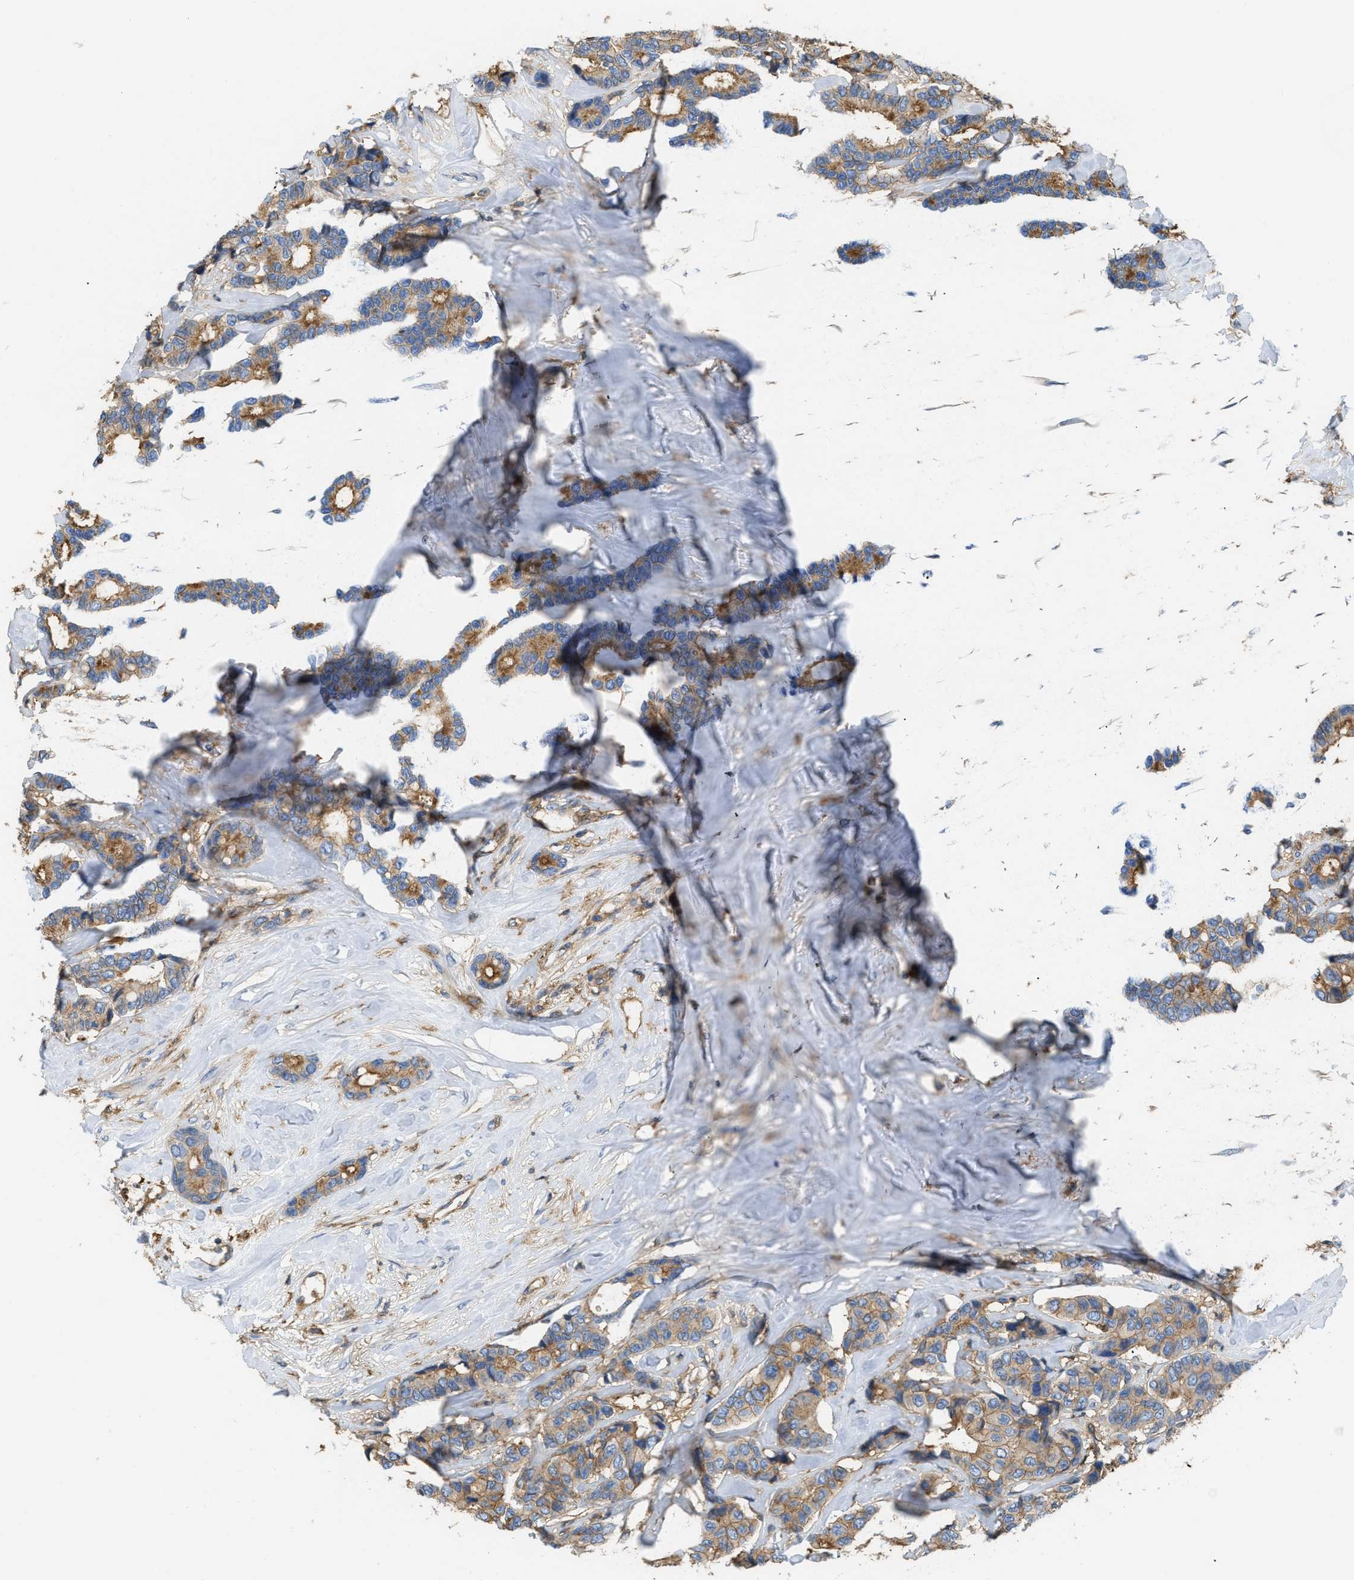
{"staining": {"intensity": "moderate", "quantity": ">75%", "location": "cytoplasmic/membranous"}, "tissue": "breast cancer", "cell_type": "Tumor cells", "image_type": "cancer", "snomed": [{"axis": "morphology", "description": "Duct carcinoma"}, {"axis": "topography", "description": "Breast"}], "caption": "About >75% of tumor cells in breast intraductal carcinoma show moderate cytoplasmic/membranous protein expression as visualized by brown immunohistochemical staining.", "gene": "GNB4", "patient": {"sex": "female", "age": 87}}